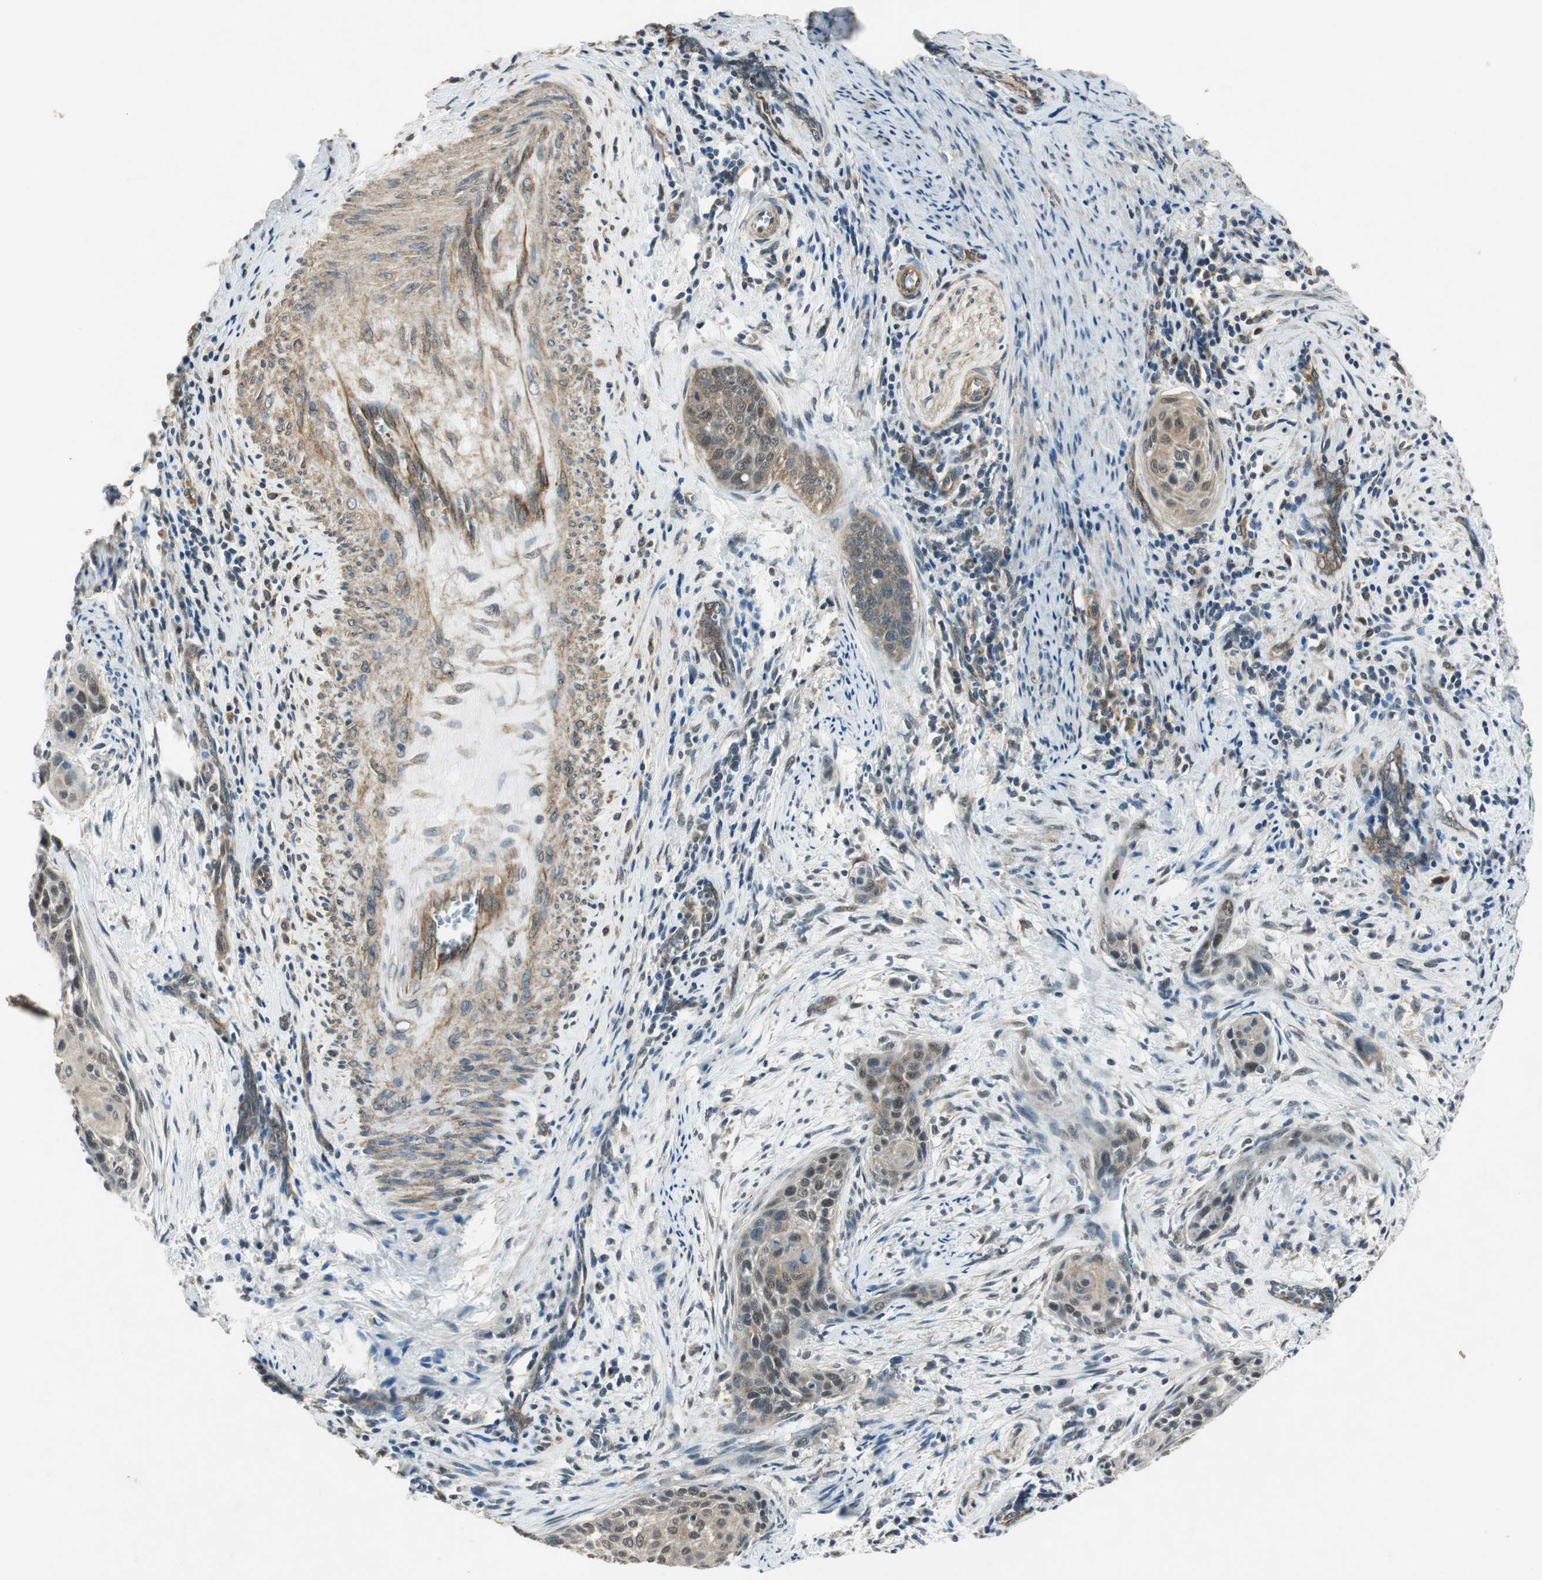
{"staining": {"intensity": "weak", "quantity": ">75%", "location": "cytoplasmic/membranous,nuclear"}, "tissue": "cervical cancer", "cell_type": "Tumor cells", "image_type": "cancer", "snomed": [{"axis": "morphology", "description": "Squamous cell carcinoma, NOS"}, {"axis": "topography", "description": "Cervix"}], "caption": "Immunohistochemistry (IHC) image of neoplastic tissue: squamous cell carcinoma (cervical) stained using immunohistochemistry exhibits low levels of weak protein expression localized specifically in the cytoplasmic/membranous and nuclear of tumor cells, appearing as a cytoplasmic/membranous and nuclear brown color.", "gene": "PSMB4", "patient": {"sex": "female", "age": 33}}